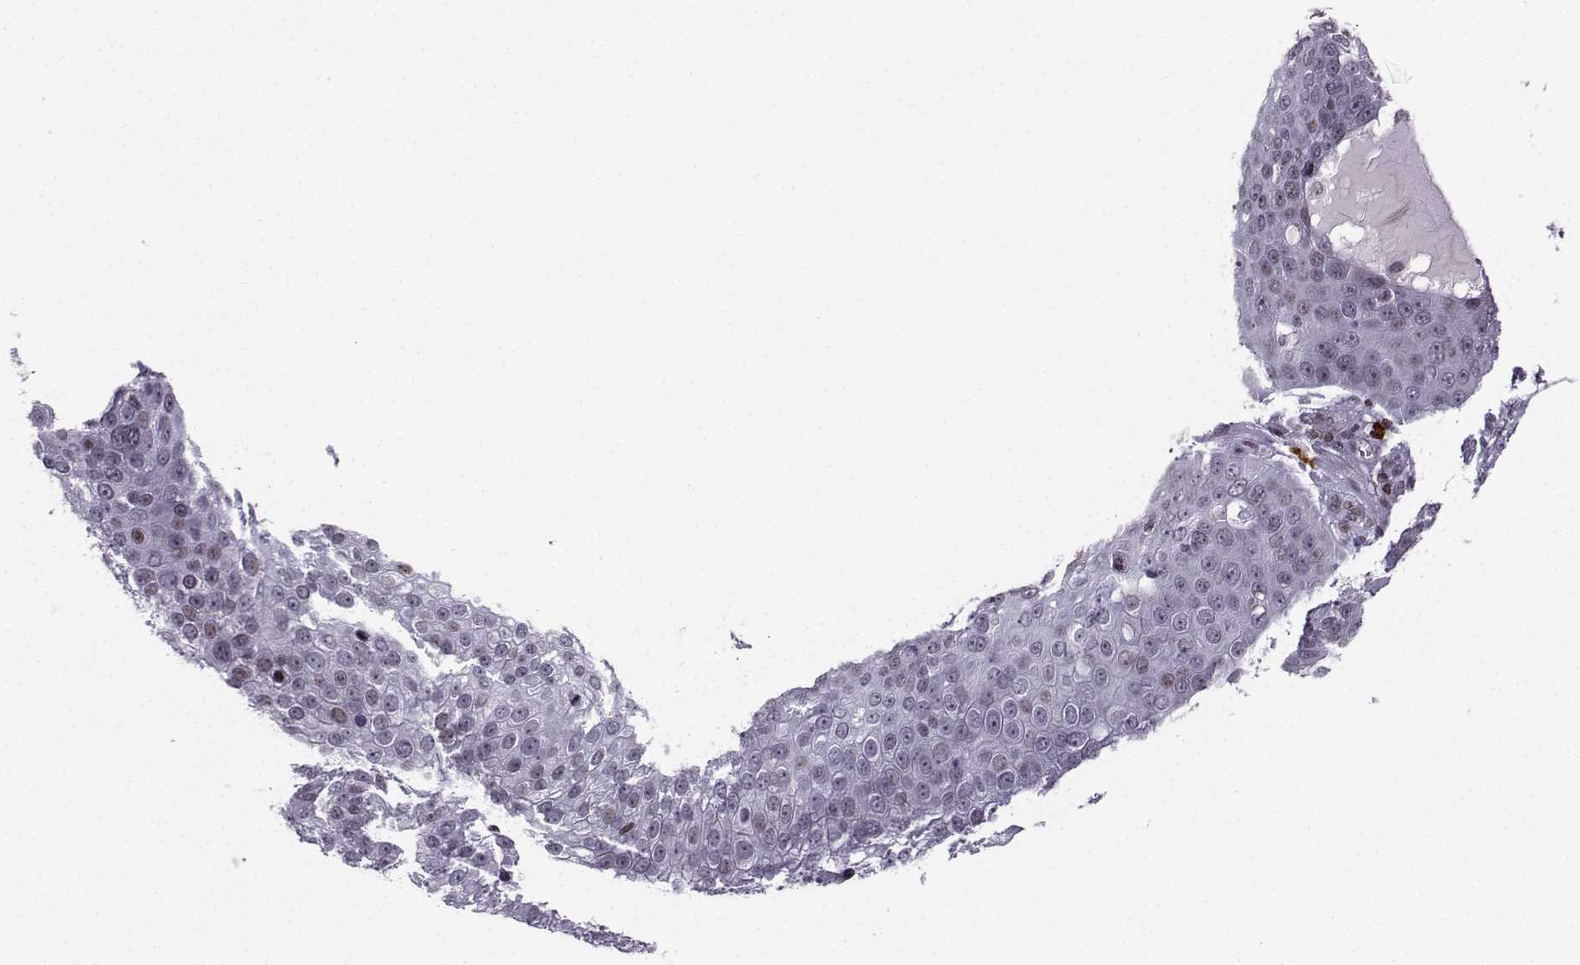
{"staining": {"intensity": "negative", "quantity": "none", "location": "none"}, "tissue": "skin cancer", "cell_type": "Tumor cells", "image_type": "cancer", "snomed": [{"axis": "morphology", "description": "Squamous cell carcinoma, NOS"}, {"axis": "topography", "description": "Skin"}], "caption": "Immunohistochemistry (IHC) of squamous cell carcinoma (skin) demonstrates no expression in tumor cells.", "gene": "ZNF19", "patient": {"sex": "male", "age": 71}}